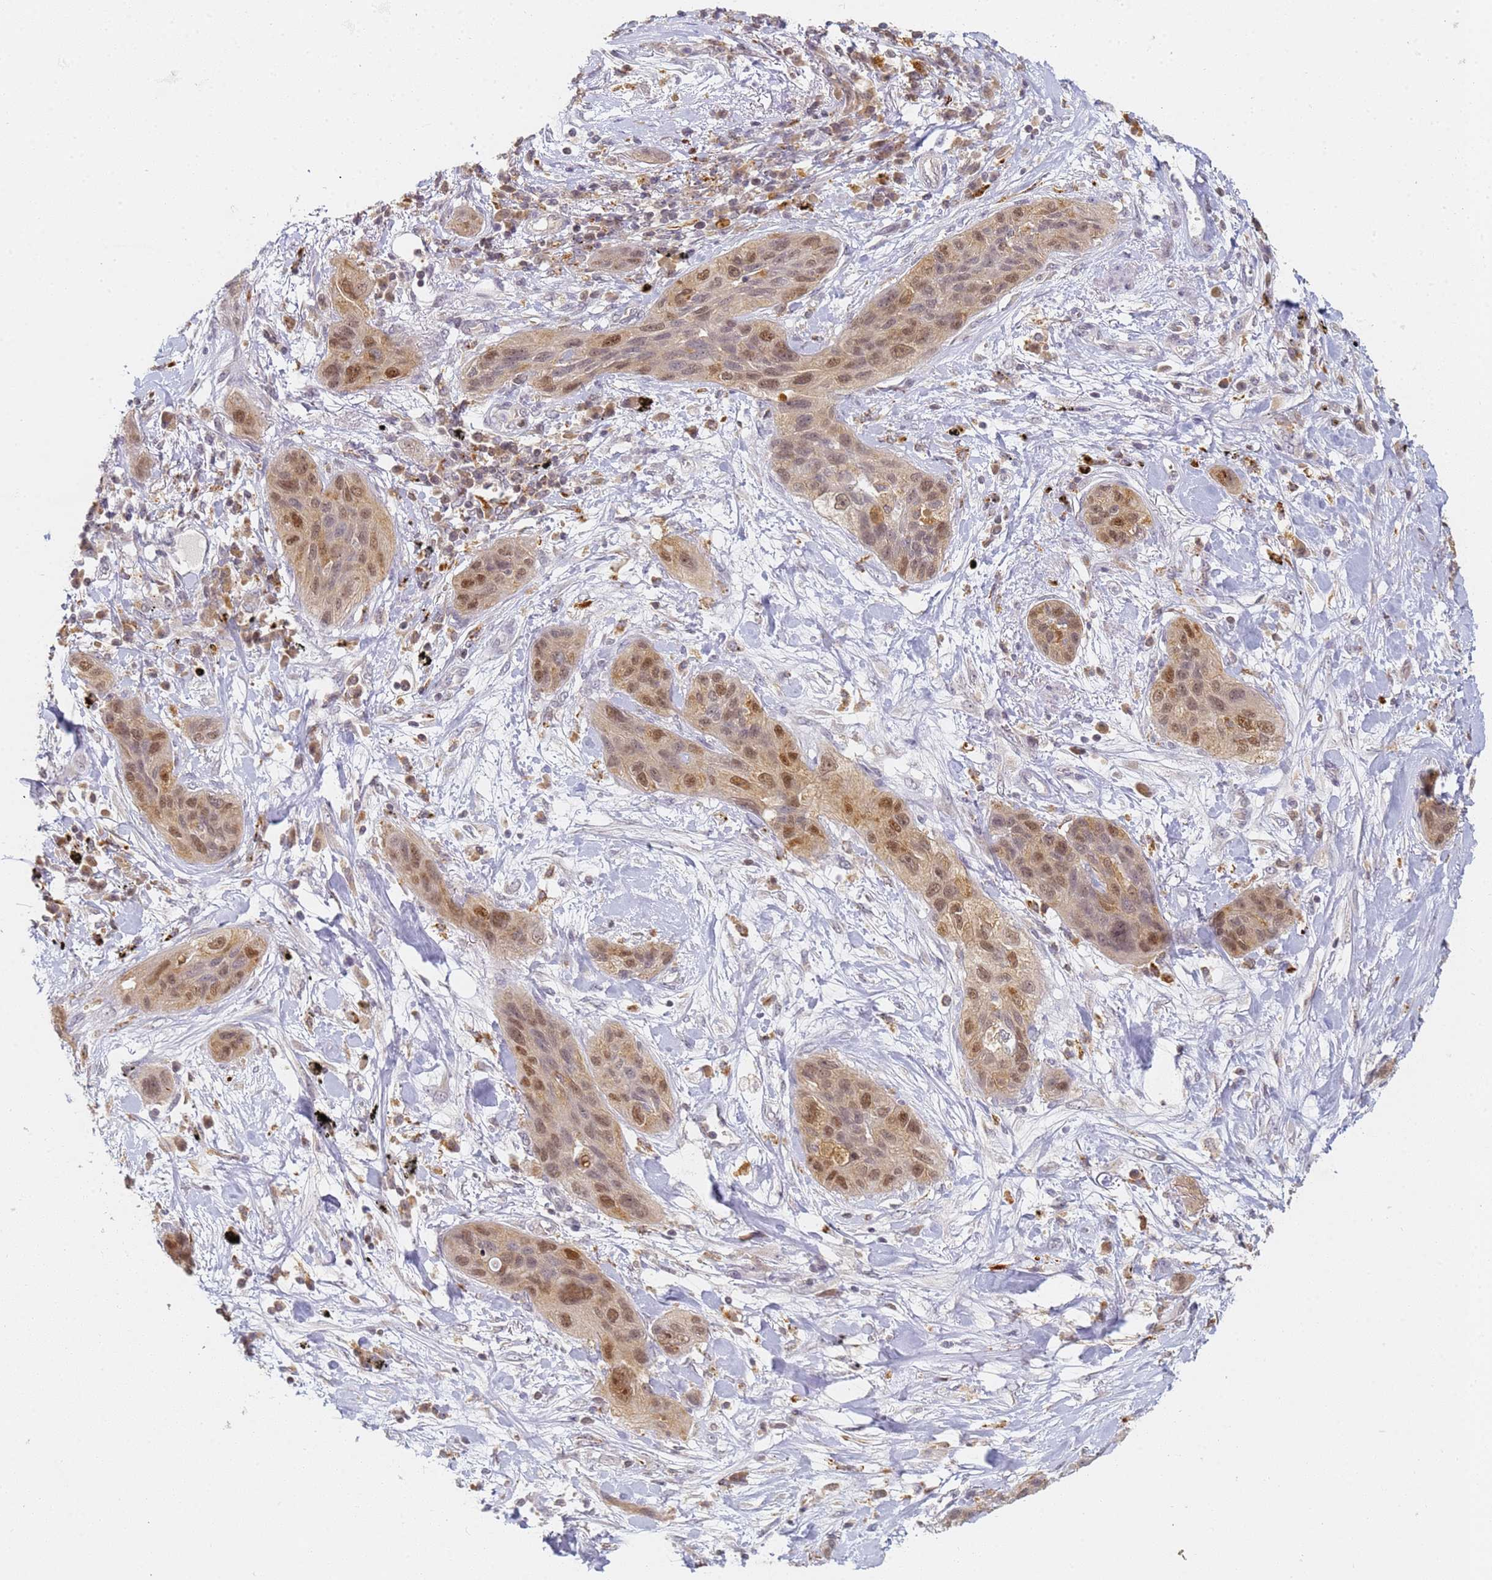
{"staining": {"intensity": "moderate", "quantity": ">75%", "location": "nuclear"}, "tissue": "lung cancer", "cell_type": "Tumor cells", "image_type": "cancer", "snomed": [{"axis": "morphology", "description": "Squamous cell carcinoma, NOS"}, {"axis": "topography", "description": "Lung"}], "caption": "Immunohistochemistry staining of lung squamous cell carcinoma, which reveals medium levels of moderate nuclear staining in about >75% of tumor cells indicating moderate nuclear protein expression. The staining was performed using DAB (brown) for protein detection and nuclei were counterstained in hematoxylin (blue).", "gene": "HMCES", "patient": {"sex": "female", "age": 70}}